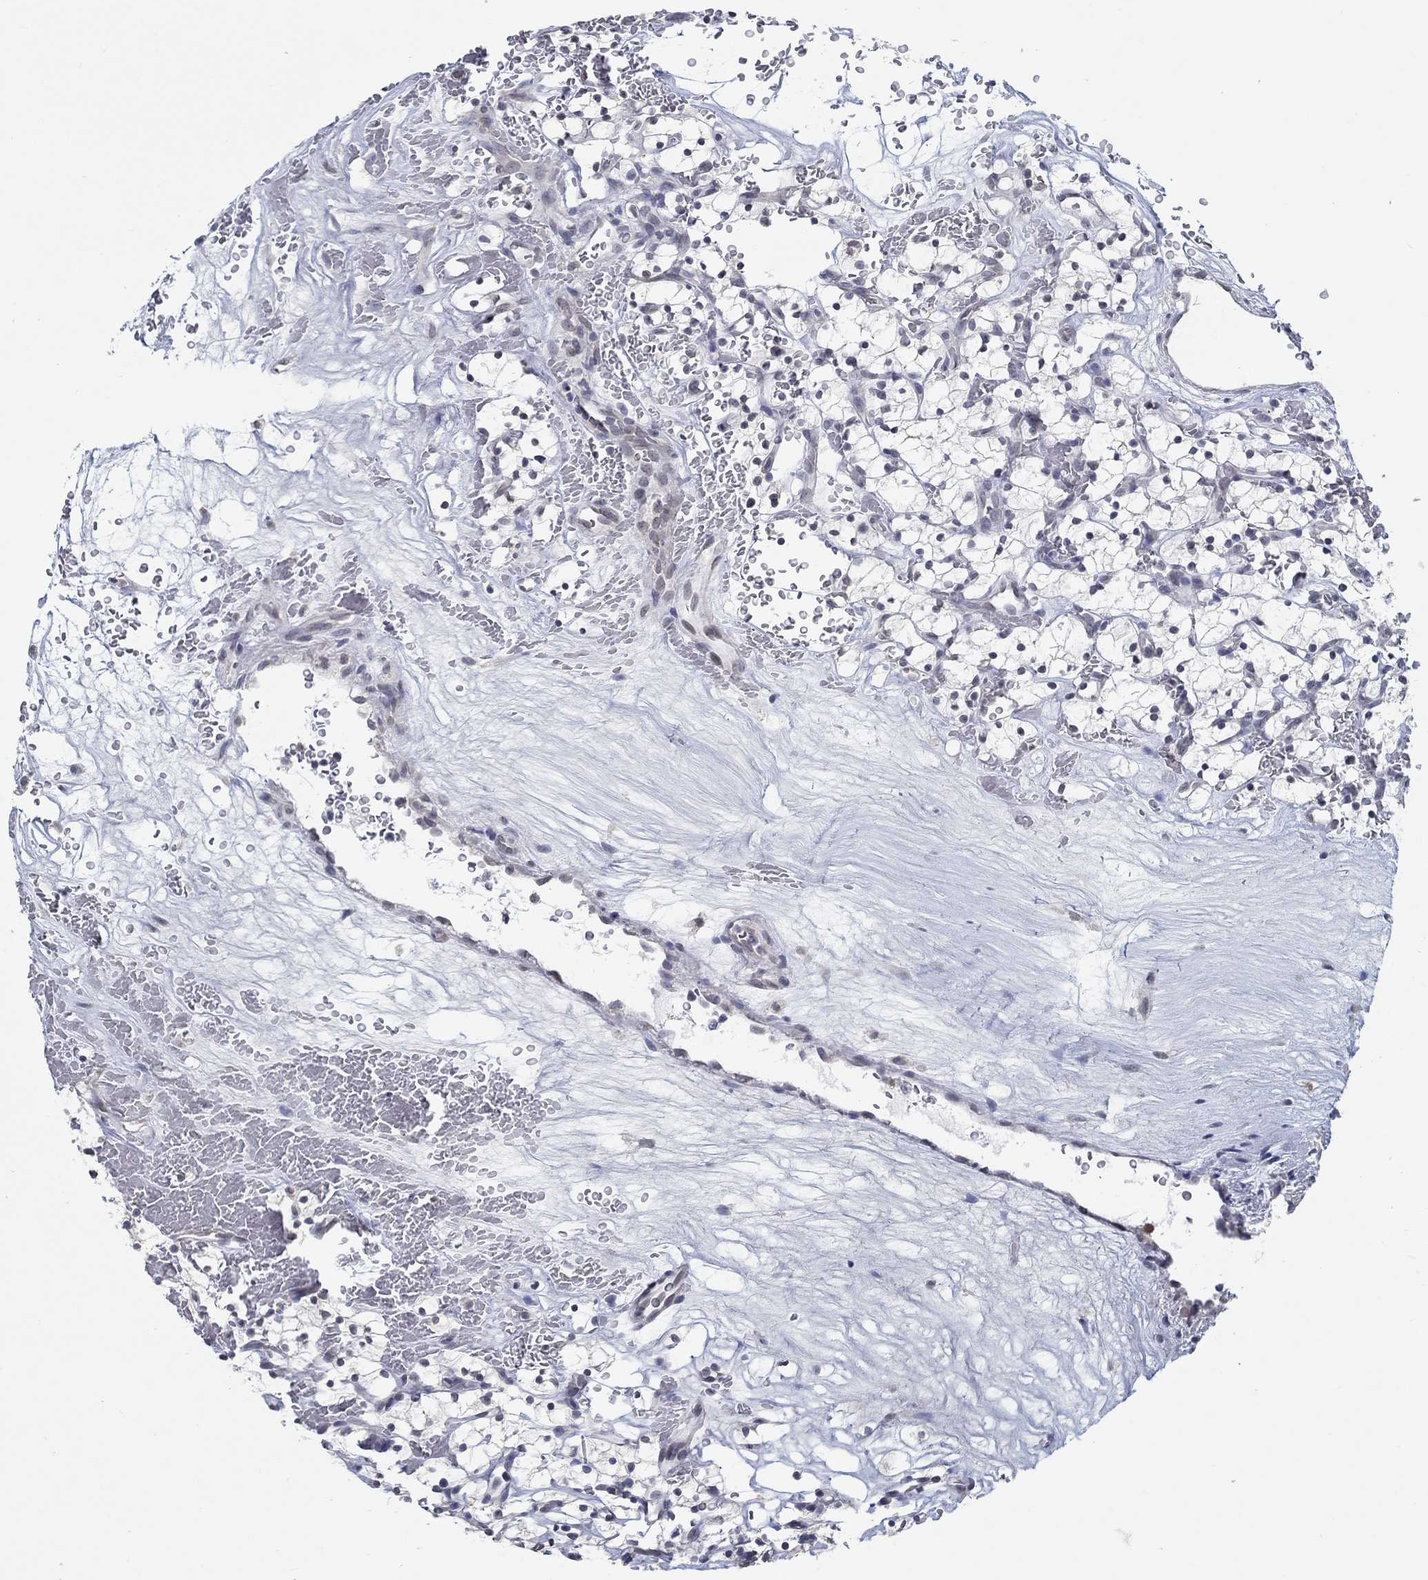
{"staining": {"intensity": "negative", "quantity": "none", "location": "none"}, "tissue": "renal cancer", "cell_type": "Tumor cells", "image_type": "cancer", "snomed": [{"axis": "morphology", "description": "Adenocarcinoma, NOS"}, {"axis": "topography", "description": "Kidney"}], "caption": "High power microscopy photomicrograph of an immunohistochemistry (IHC) histopathology image of renal adenocarcinoma, revealing no significant positivity in tumor cells.", "gene": "NUP155", "patient": {"sex": "female", "age": 64}}